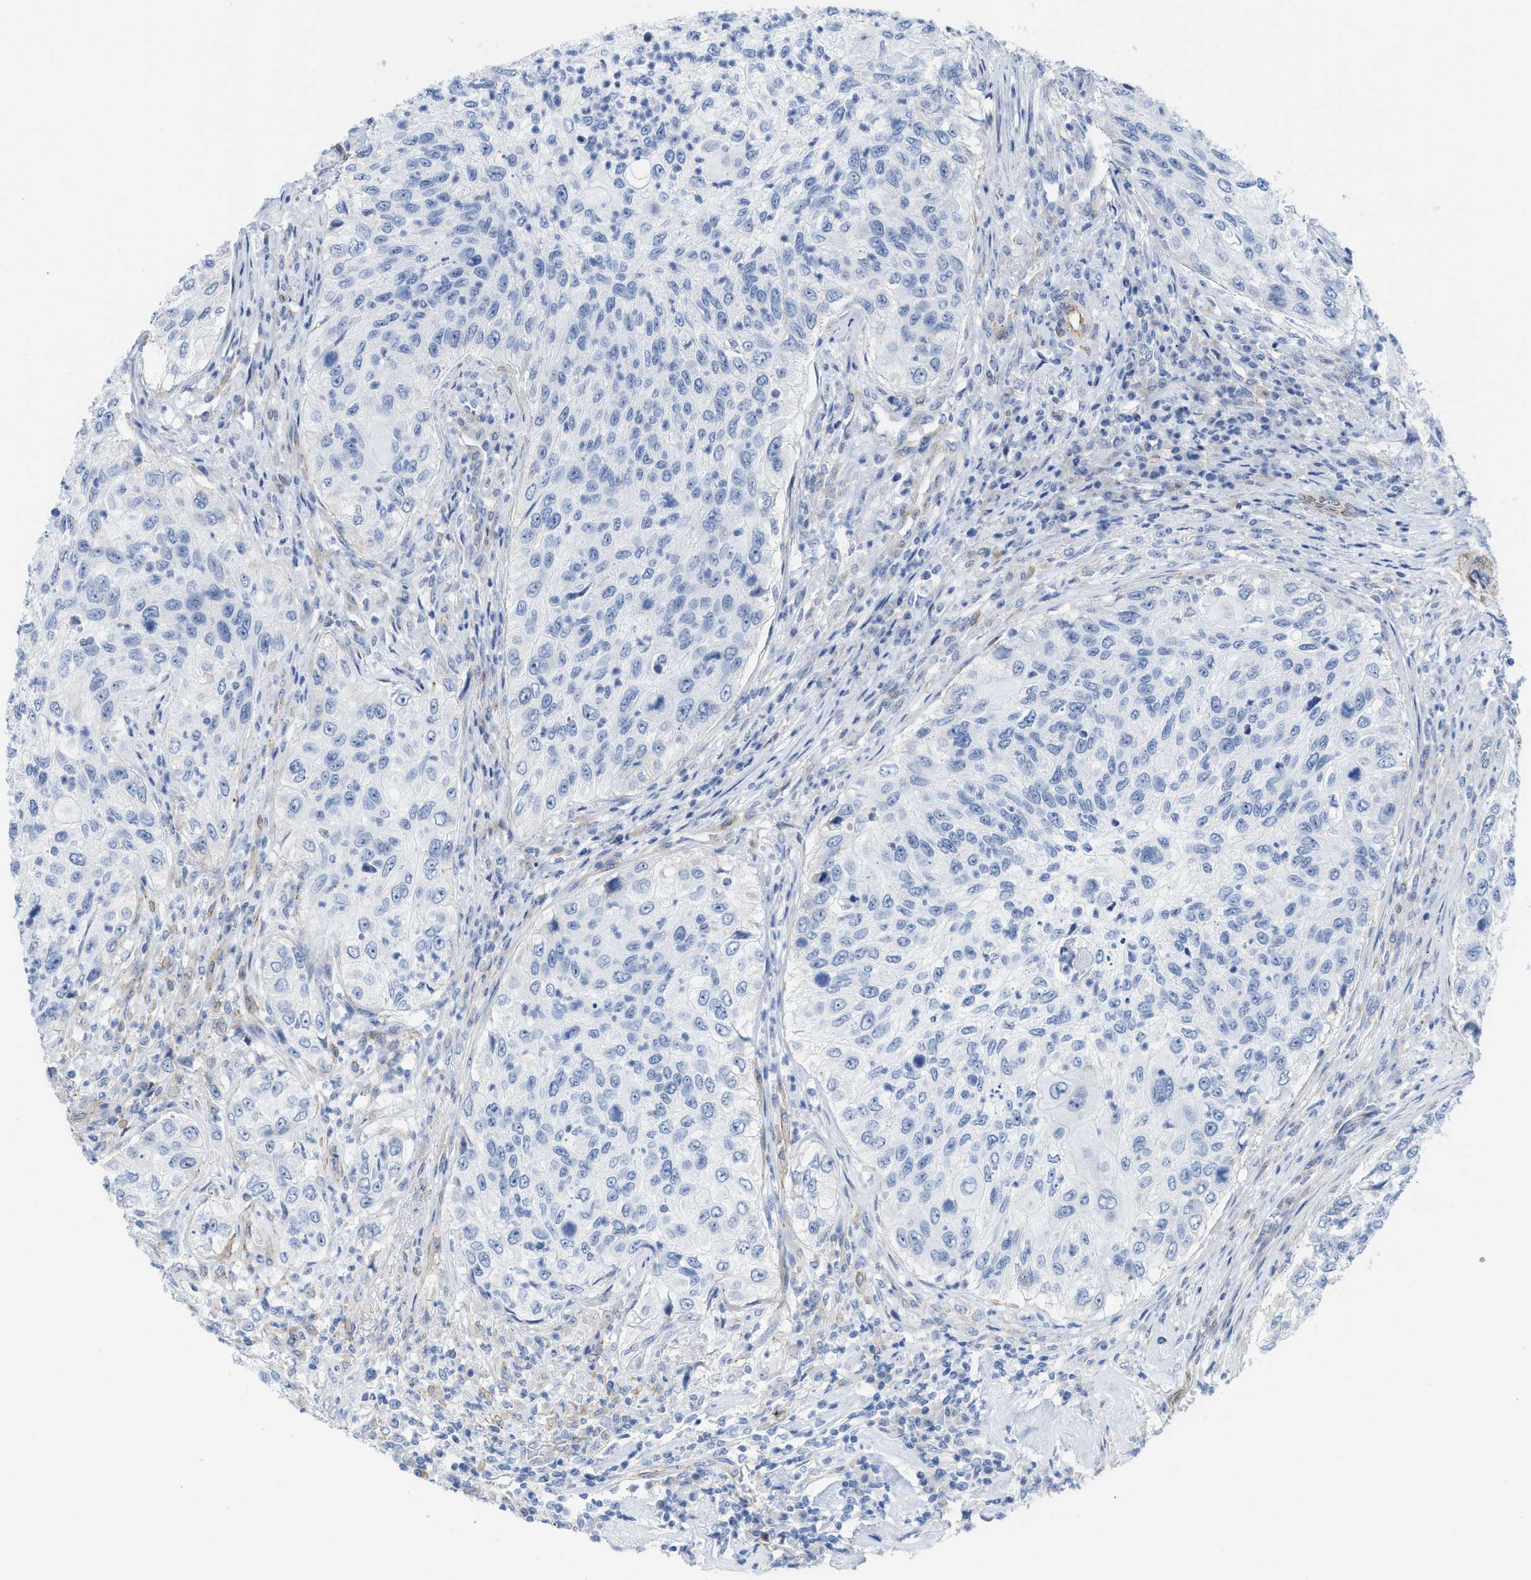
{"staining": {"intensity": "negative", "quantity": "none", "location": "none"}, "tissue": "urothelial cancer", "cell_type": "Tumor cells", "image_type": "cancer", "snomed": [{"axis": "morphology", "description": "Urothelial carcinoma, High grade"}, {"axis": "topography", "description": "Urinary bladder"}], "caption": "Urothelial cancer was stained to show a protein in brown. There is no significant staining in tumor cells. (Immunohistochemistry (ihc), brightfield microscopy, high magnification).", "gene": "TUB", "patient": {"sex": "female", "age": 60}}